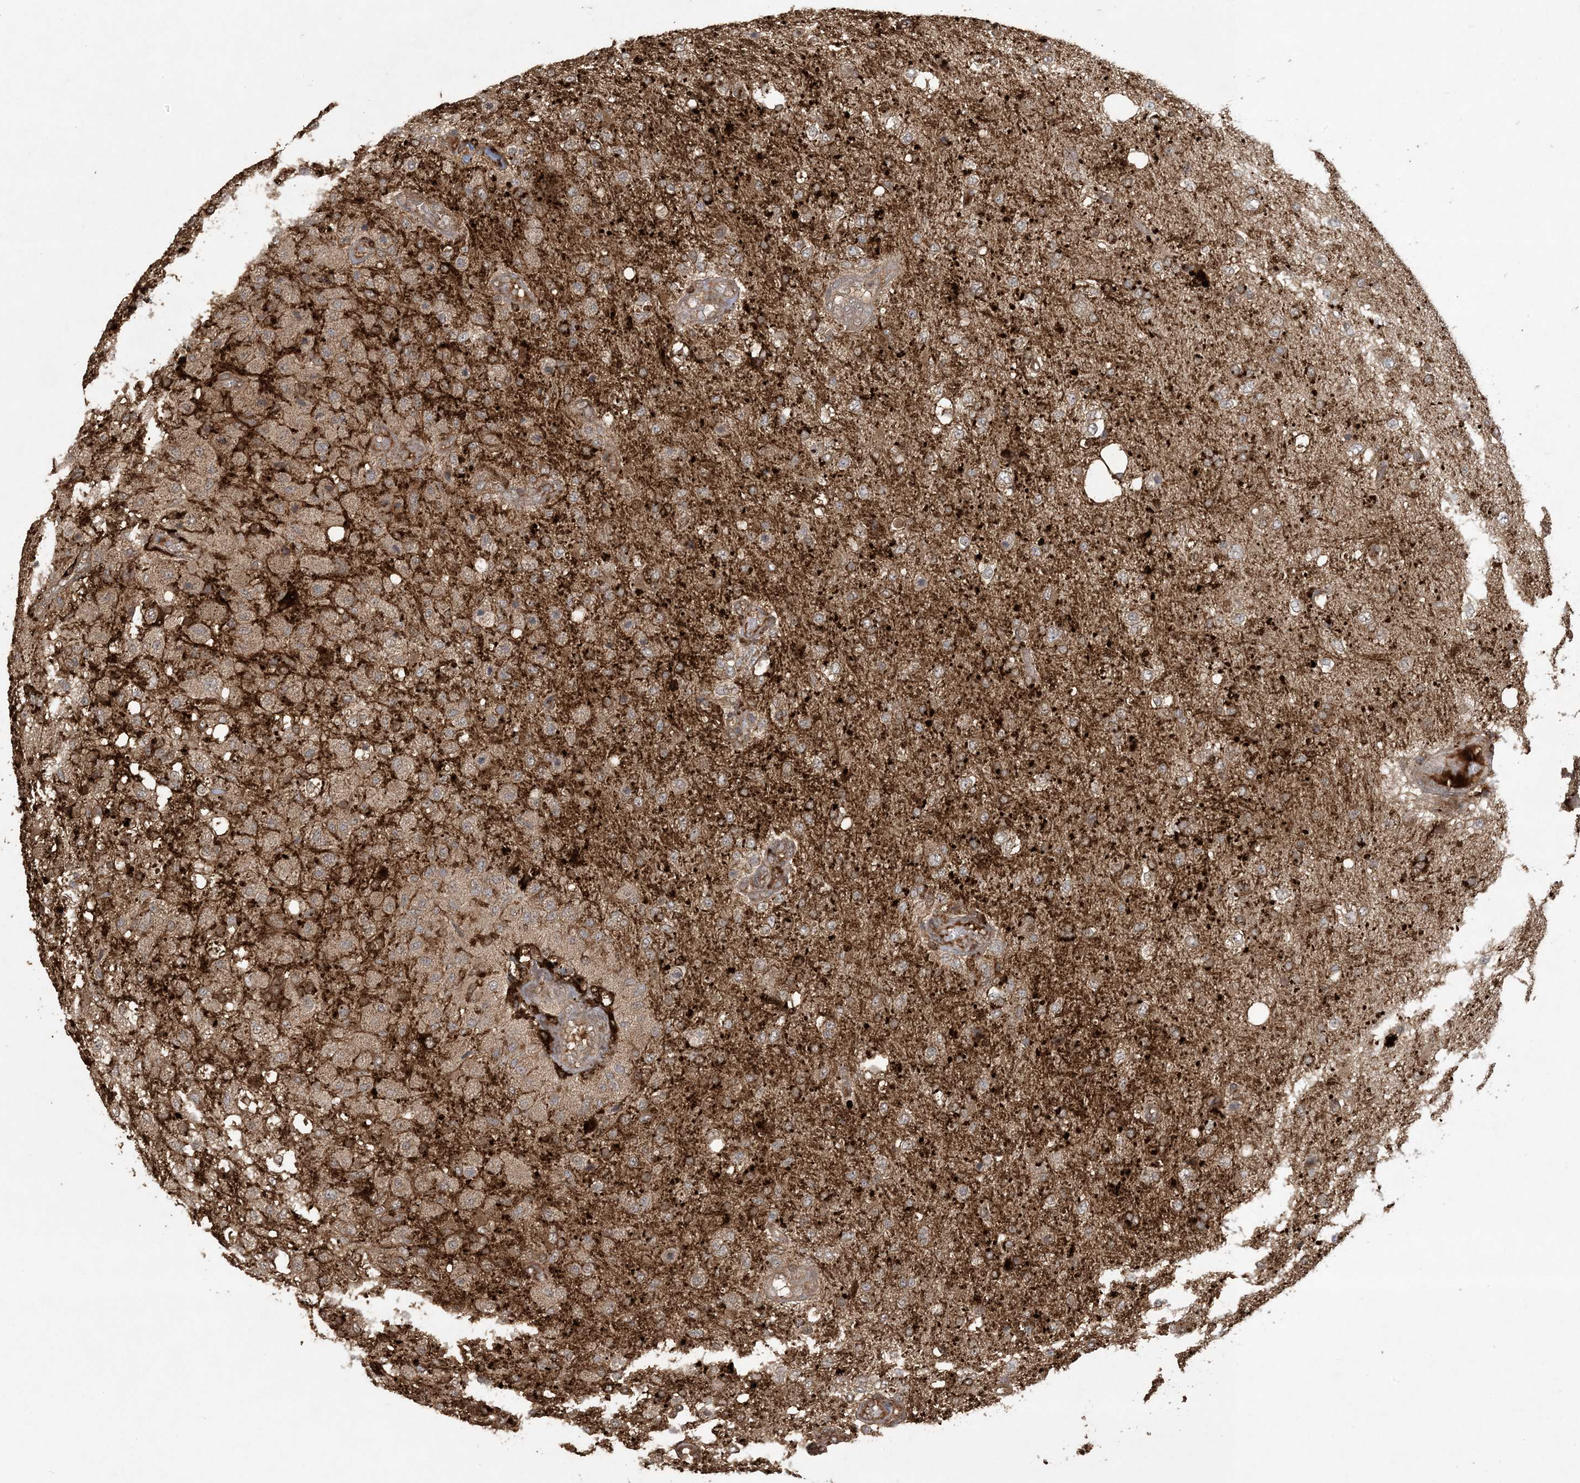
{"staining": {"intensity": "moderate", "quantity": ">75%", "location": "cytoplasmic/membranous"}, "tissue": "glioma", "cell_type": "Tumor cells", "image_type": "cancer", "snomed": [{"axis": "morphology", "description": "Normal tissue, NOS"}, {"axis": "morphology", "description": "Glioma, malignant, High grade"}, {"axis": "topography", "description": "Cerebral cortex"}], "caption": "High-magnification brightfield microscopy of malignant glioma (high-grade) stained with DAB (3,3'-diaminobenzidine) (brown) and counterstained with hematoxylin (blue). tumor cells exhibit moderate cytoplasmic/membranous expression is identified in approximately>75% of cells.", "gene": "EFCAB8", "patient": {"sex": "male", "age": 77}}